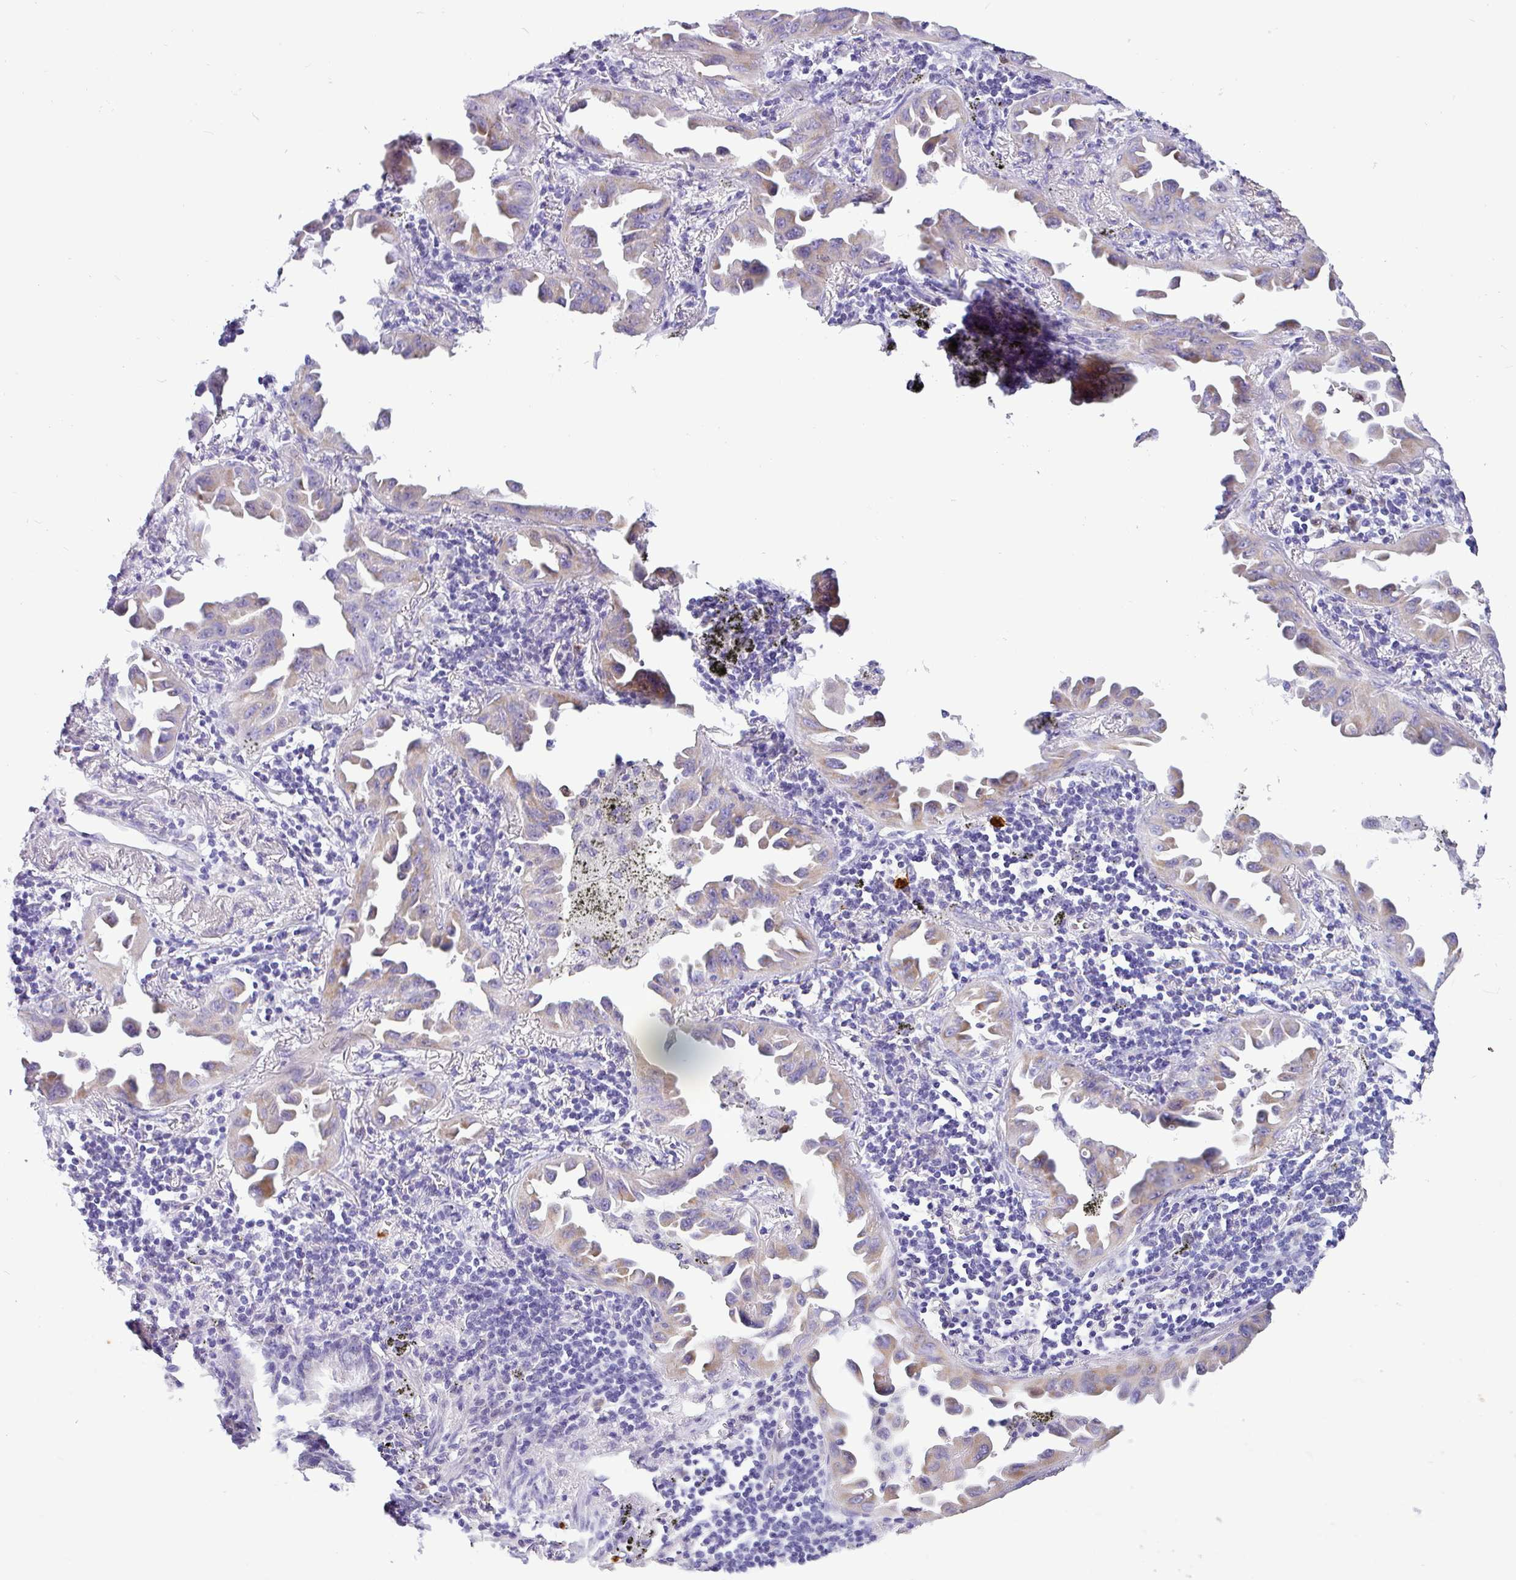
{"staining": {"intensity": "weak", "quantity": "25%-75%", "location": "cytoplasmic/membranous"}, "tissue": "lung cancer", "cell_type": "Tumor cells", "image_type": "cancer", "snomed": [{"axis": "morphology", "description": "Adenocarcinoma, NOS"}, {"axis": "topography", "description": "Lung"}], "caption": "Brown immunohistochemical staining in human lung adenocarcinoma demonstrates weak cytoplasmic/membranous staining in approximately 25%-75% of tumor cells. (IHC, brightfield microscopy, high magnification).", "gene": "SH2D3C", "patient": {"sex": "male", "age": 68}}